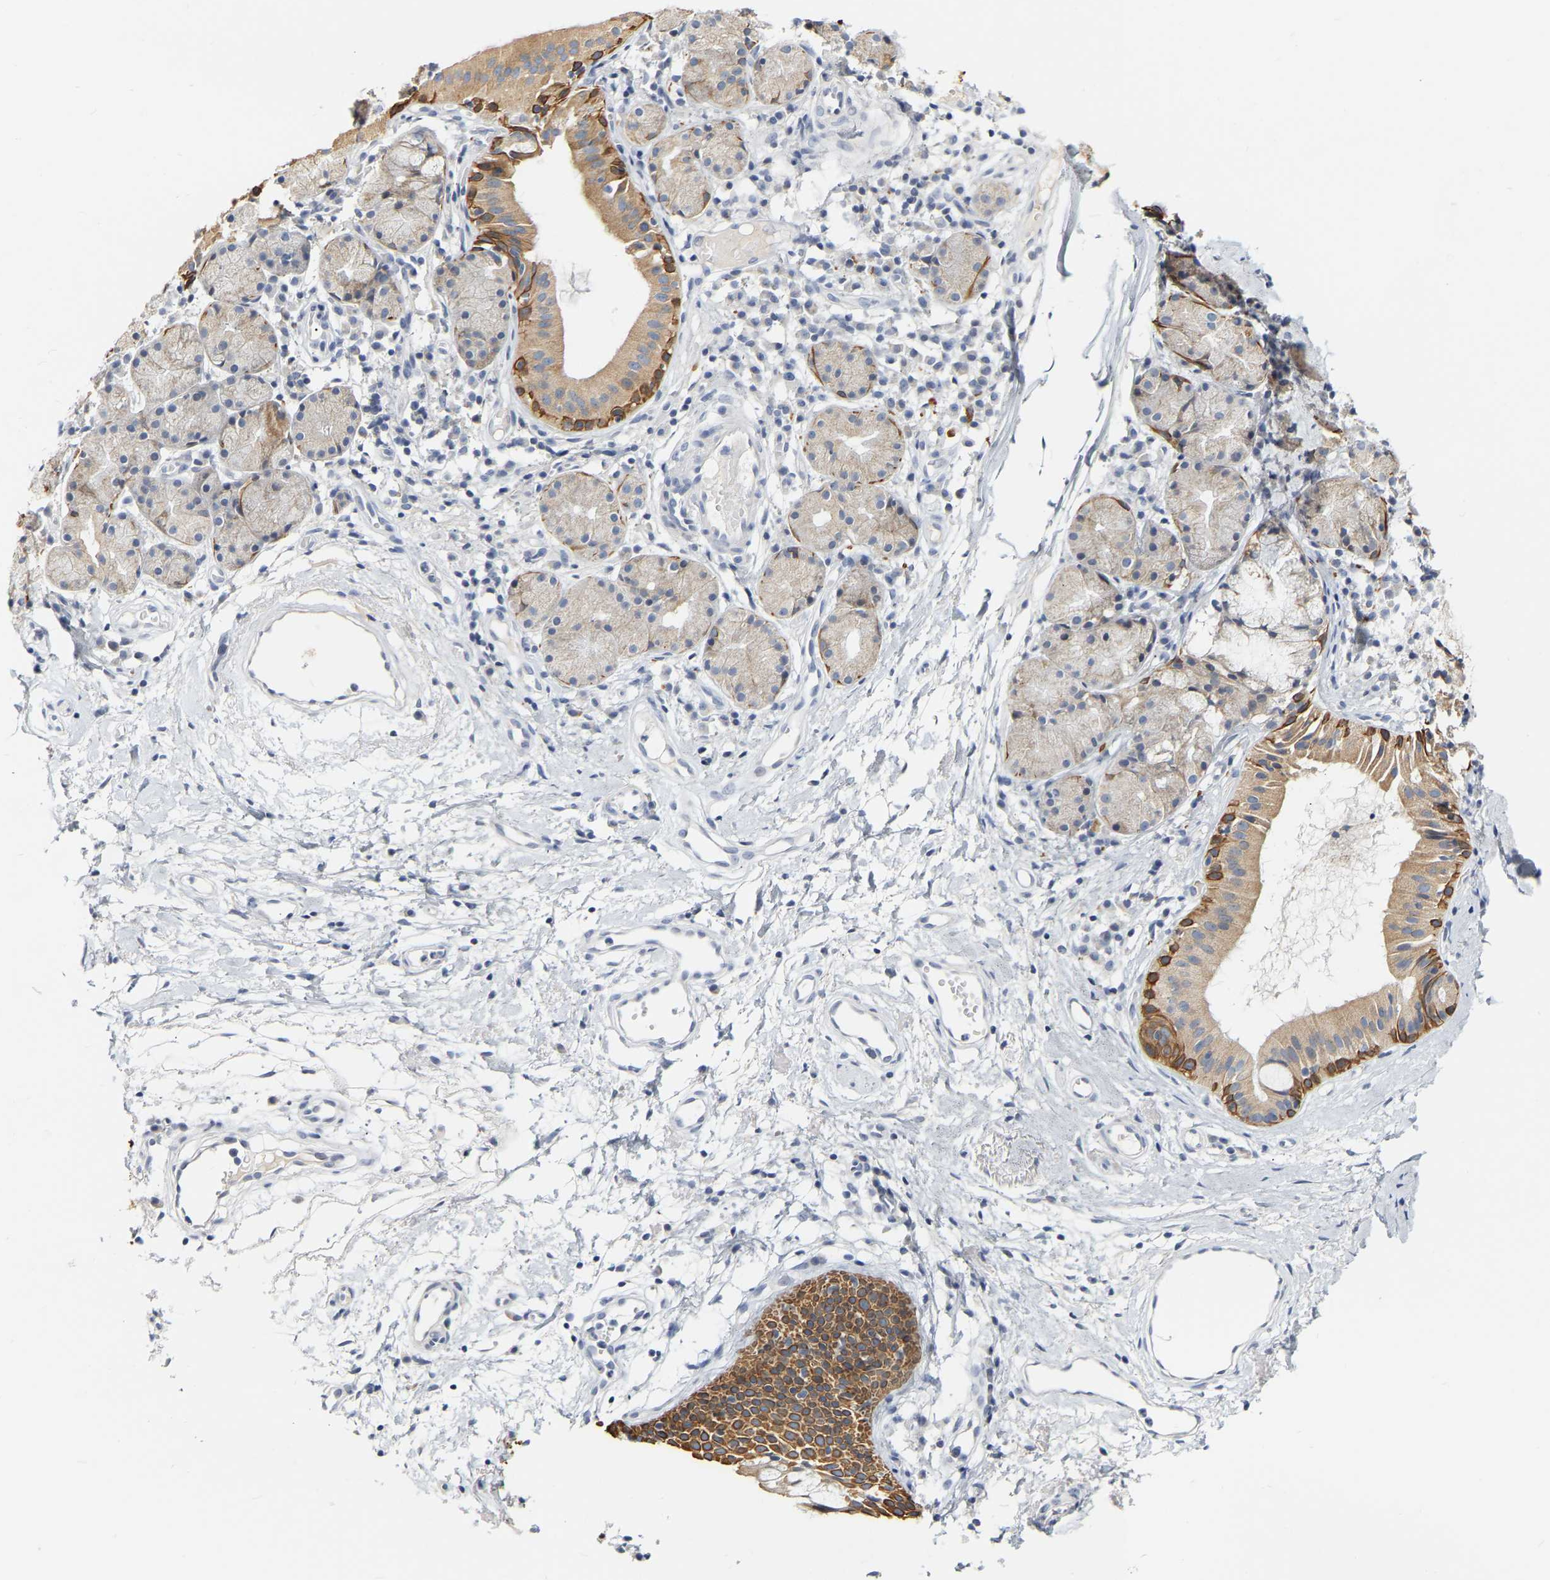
{"staining": {"intensity": "strong", "quantity": "25%-75%", "location": "cytoplasmic/membranous"}, "tissue": "nasopharynx", "cell_type": "Respiratory epithelial cells", "image_type": "normal", "snomed": [{"axis": "morphology", "description": "Normal tissue, NOS"}, {"axis": "morphology", "description": "Basal cell carcinoma"}, {"axis": "topography", "description": "Cartilage tissue"}, {"axis": "topography", "description": "Nasopharynx"}, {"axis": "topography", "description": "Oral tissue"}], "caption": "Protein staining of unremarkable nasopharynx demonstrates strong cytoplasmic/membranous positivity in approximately 25%-75% of respiratory epithelial cells.", "gene": "KRT76", "patient": {"sex": "female", "age": 77}}